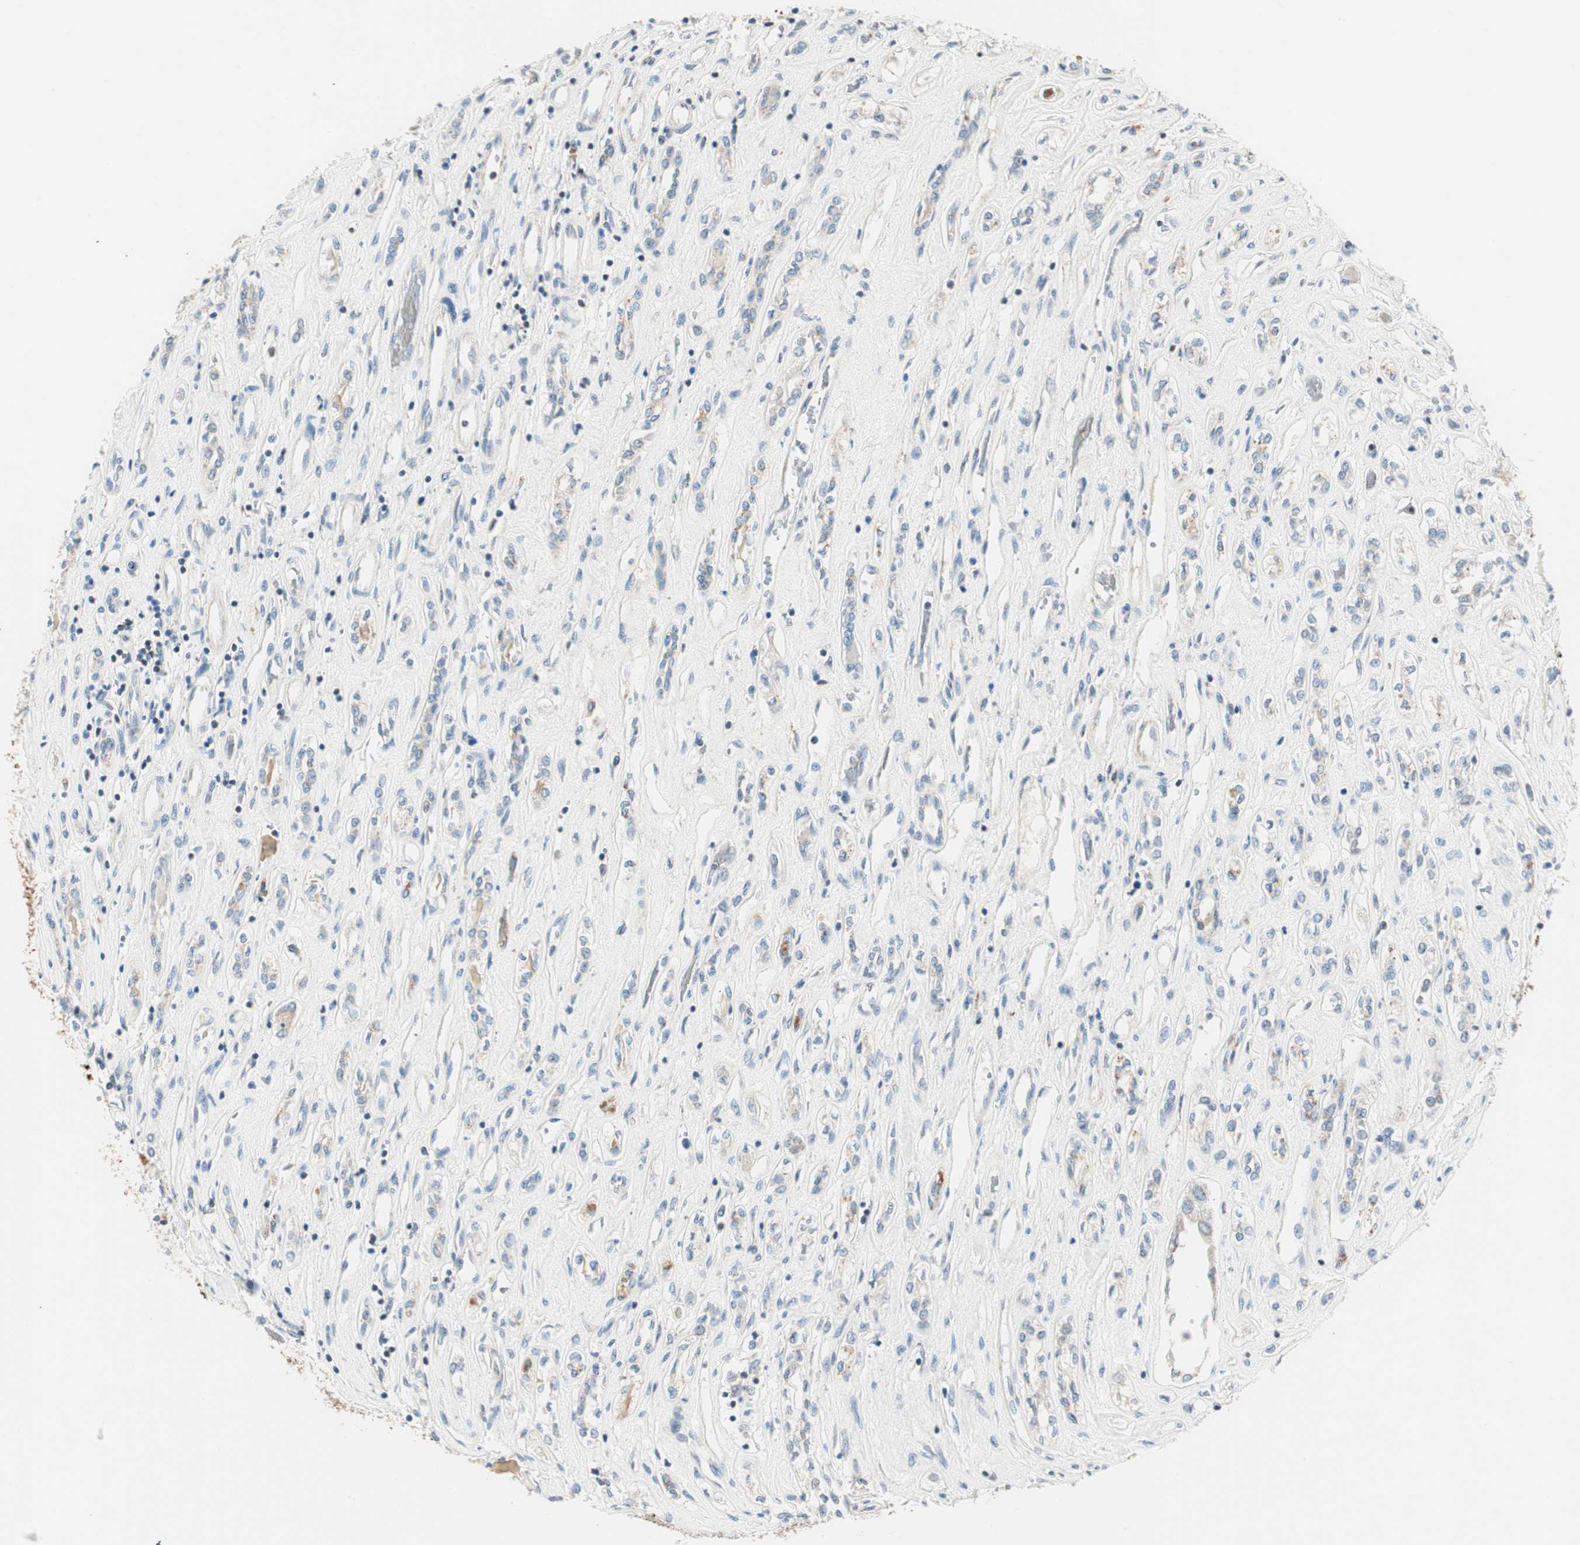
{"staining": {"intensity": "moderate", "quantity": "<25%", "location": "cytoplasmic/membranous"}, "tissue": "renal cancer", "cell_type": "Tumor cells", "image_type": "cancer", "snomed": [{"axis": "morphology", "description": "Adenocarcinoma, NOS"}, {"axis": "topography", "description": "Kidney"}], "caption": "Brown immunohistochemical staining in renal cancer reveals moderate cytoplasmic/membranous staining in approximately <25% of tumor cells.", "gene": "RORB", "patient": {"sex": "female", "age": 70}}